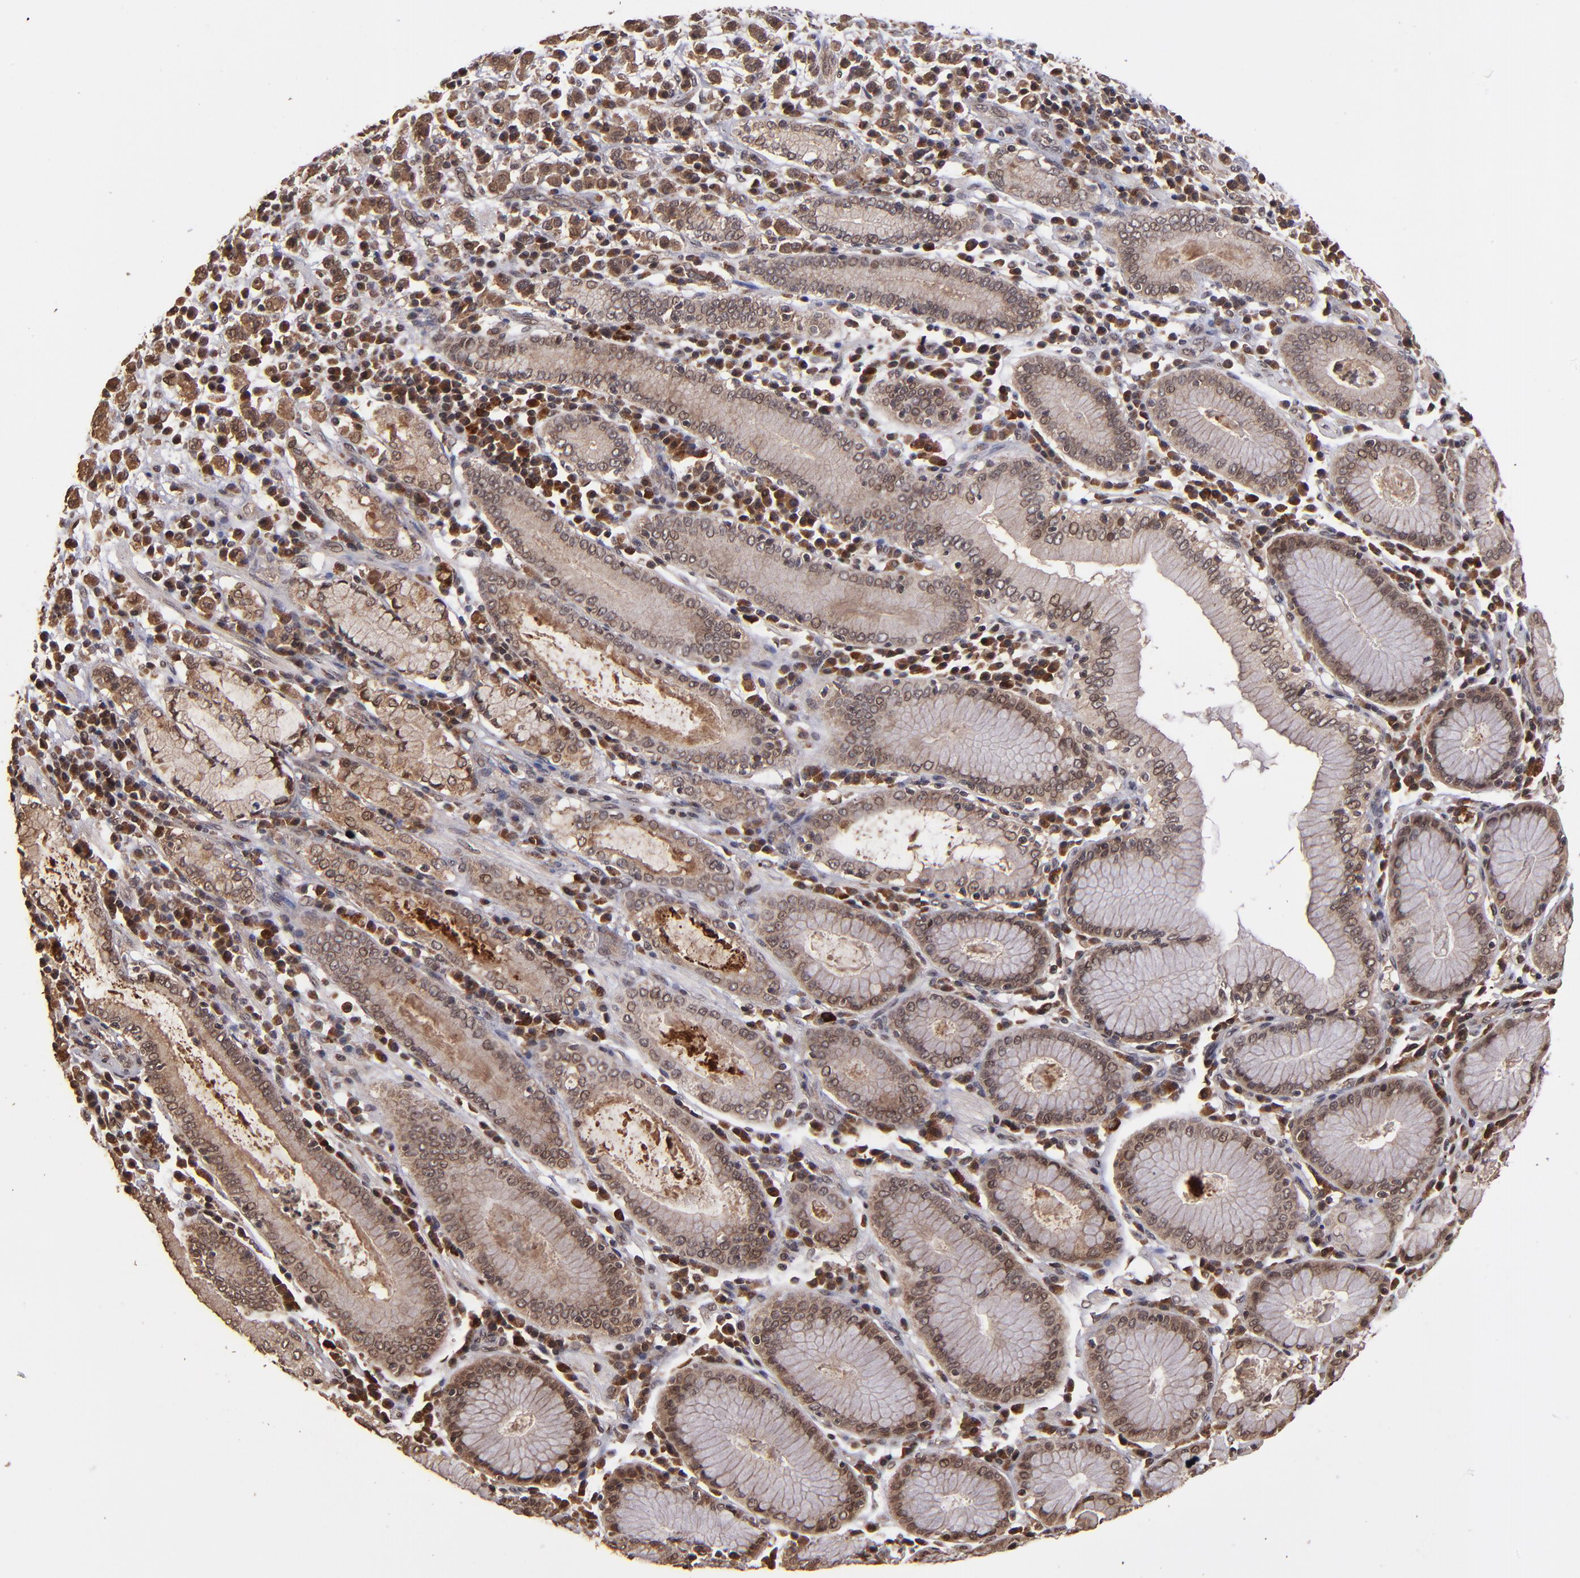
{"staining": {"intensity": "moderate", "quantity": ">75%", "location": "cytoplasmic/membranous"}, "tissue": "stomach cancer", "cell_type": "Tumor cells", "image_type": "cancer", "snomed": [{"axis": "morphology", "description": "Adenocarcinoma, NOS"}, {"axis": "topography", "description": "Stomach, lower"}], "caption": "DAB immunohistochemical staining of human adenocarcinoma (stomach) displays moderate cytoplasmic/membranous protein expression in about >75% of tumor cells. The staining was performed using DAB (3,3'-diaminobenzidine) to visualize the protein expression in brown, while the nuclei were stained in blue with hematoxylin (Magnification: 20x).", "gene": "NFE2L2", "patient": {"sex": "male", "age": 88}}